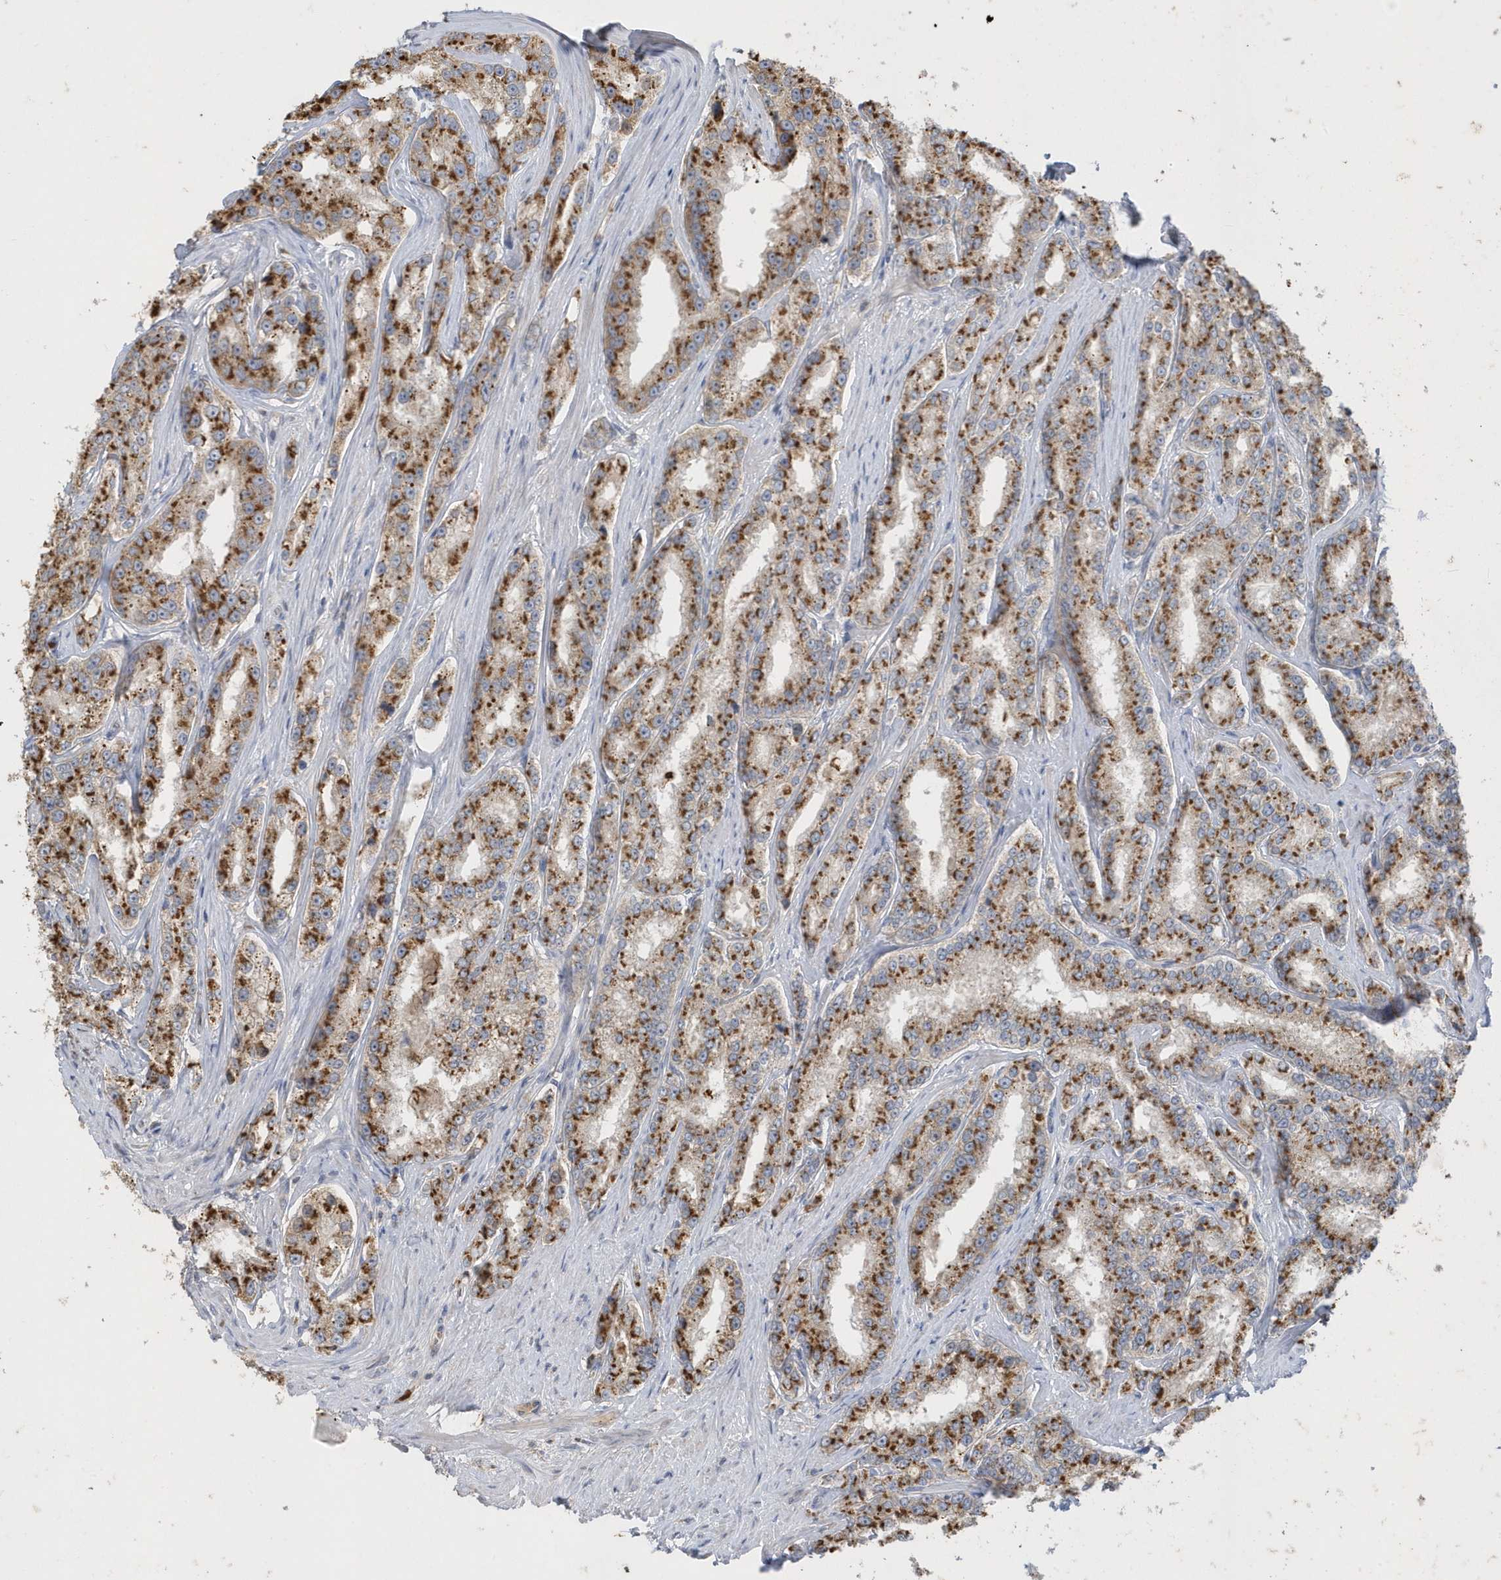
{"staining": {"intensity": "strong", "quantity": ">75%", "location": "cytoplasmic/membranous"}, "tissue": "prostate cancer", "cell_type": "Tumor cells", "image_type": "cancer", "snomed": [{"axis": "morphology", "description": "Normal tissue, NOS"}, {"axis": "morphology", "description": "Adenocarcinoma, High grade"}, {"axis": "topography", "description": "Prostate"}], "caption": "Protein expression analysis of human adenocarcinoma (high-grade) (prostate) reveals strong cytoplasmic/membranous staining in approximately >75% of tumor cells.", "gene": "DPP9", "patient": {"sex": "male", "age": 83}}